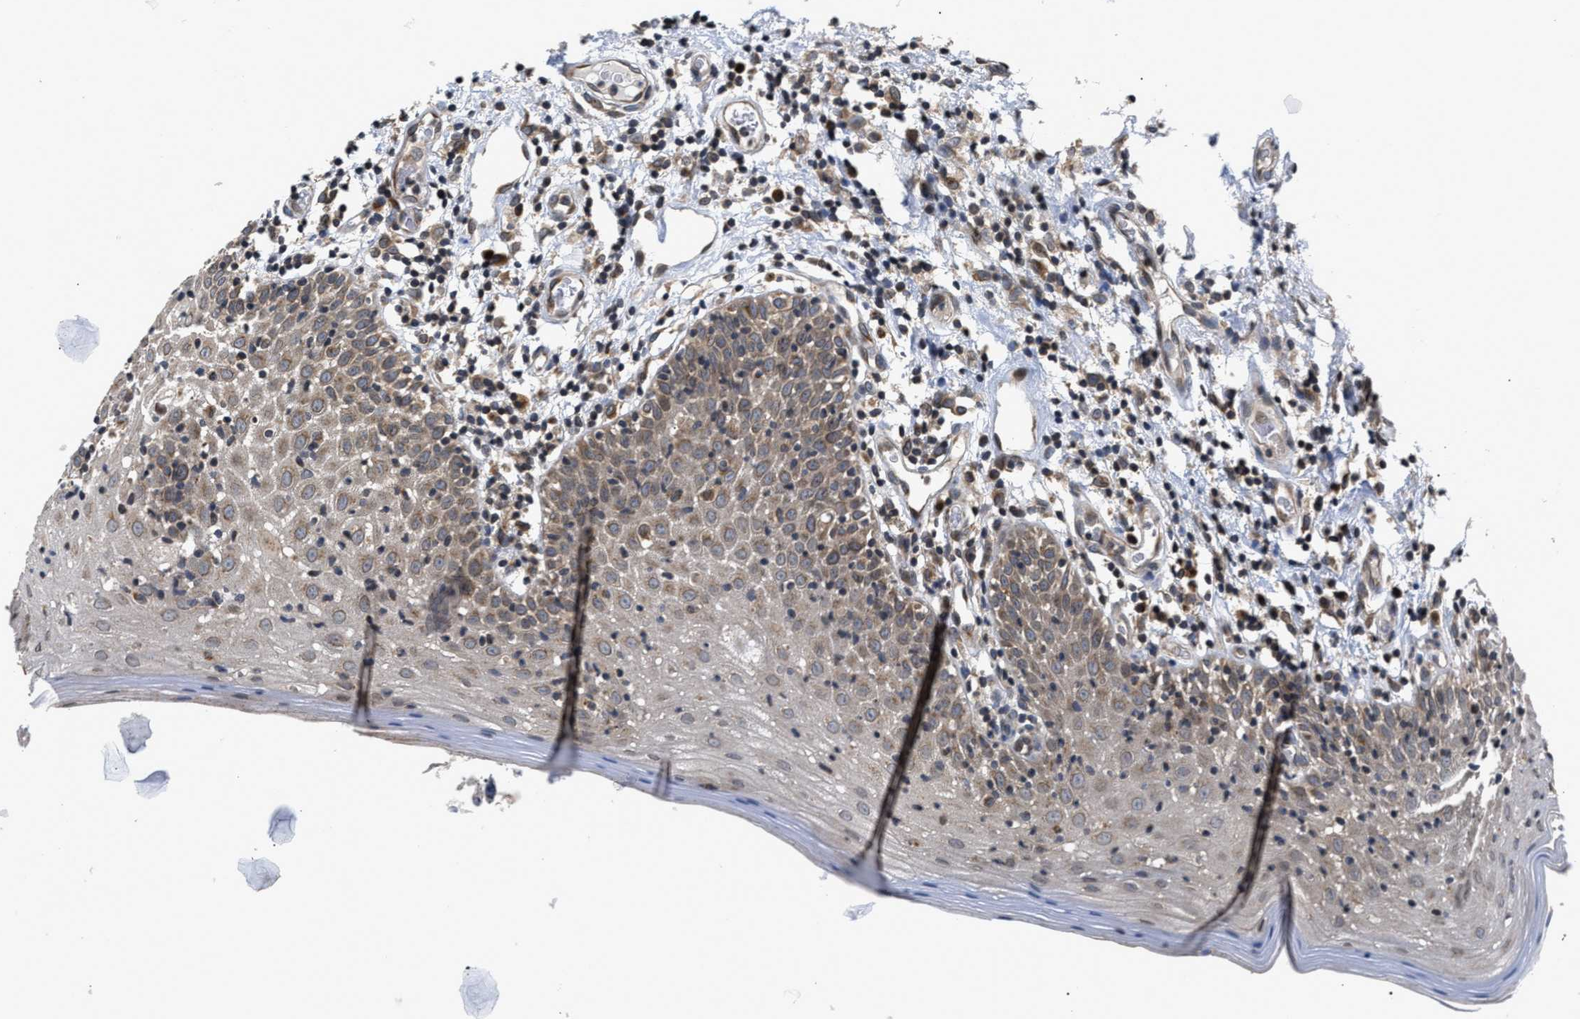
{"staining": {"intensity": "moderate", "quantity": ">75%", "location": "cytoplasmic/membranous"}, "tissue": "oral mucosa", "cell_type": "Squamous epithelial cells", "image_type": "normal", "snomed": [{"axis": "morphology", "description": "Normal tissue, NOS"}, {"axis": "morphology", "description": "Squamous cell carcinoma, NOS"}, {"axis": "topography", "description": "Skeletal muscle"}, {"axis": "topography", "description": "Oral tissue"}], "caption": "Brown immunohistochemical staining in unremarkable oral mucosa reveals moderate cytoplasmic/membranous staining in approximately >75% of squamous epithelial cells.", "gene": "RAB29", "patient": {"sex": "male", "age": 71}}